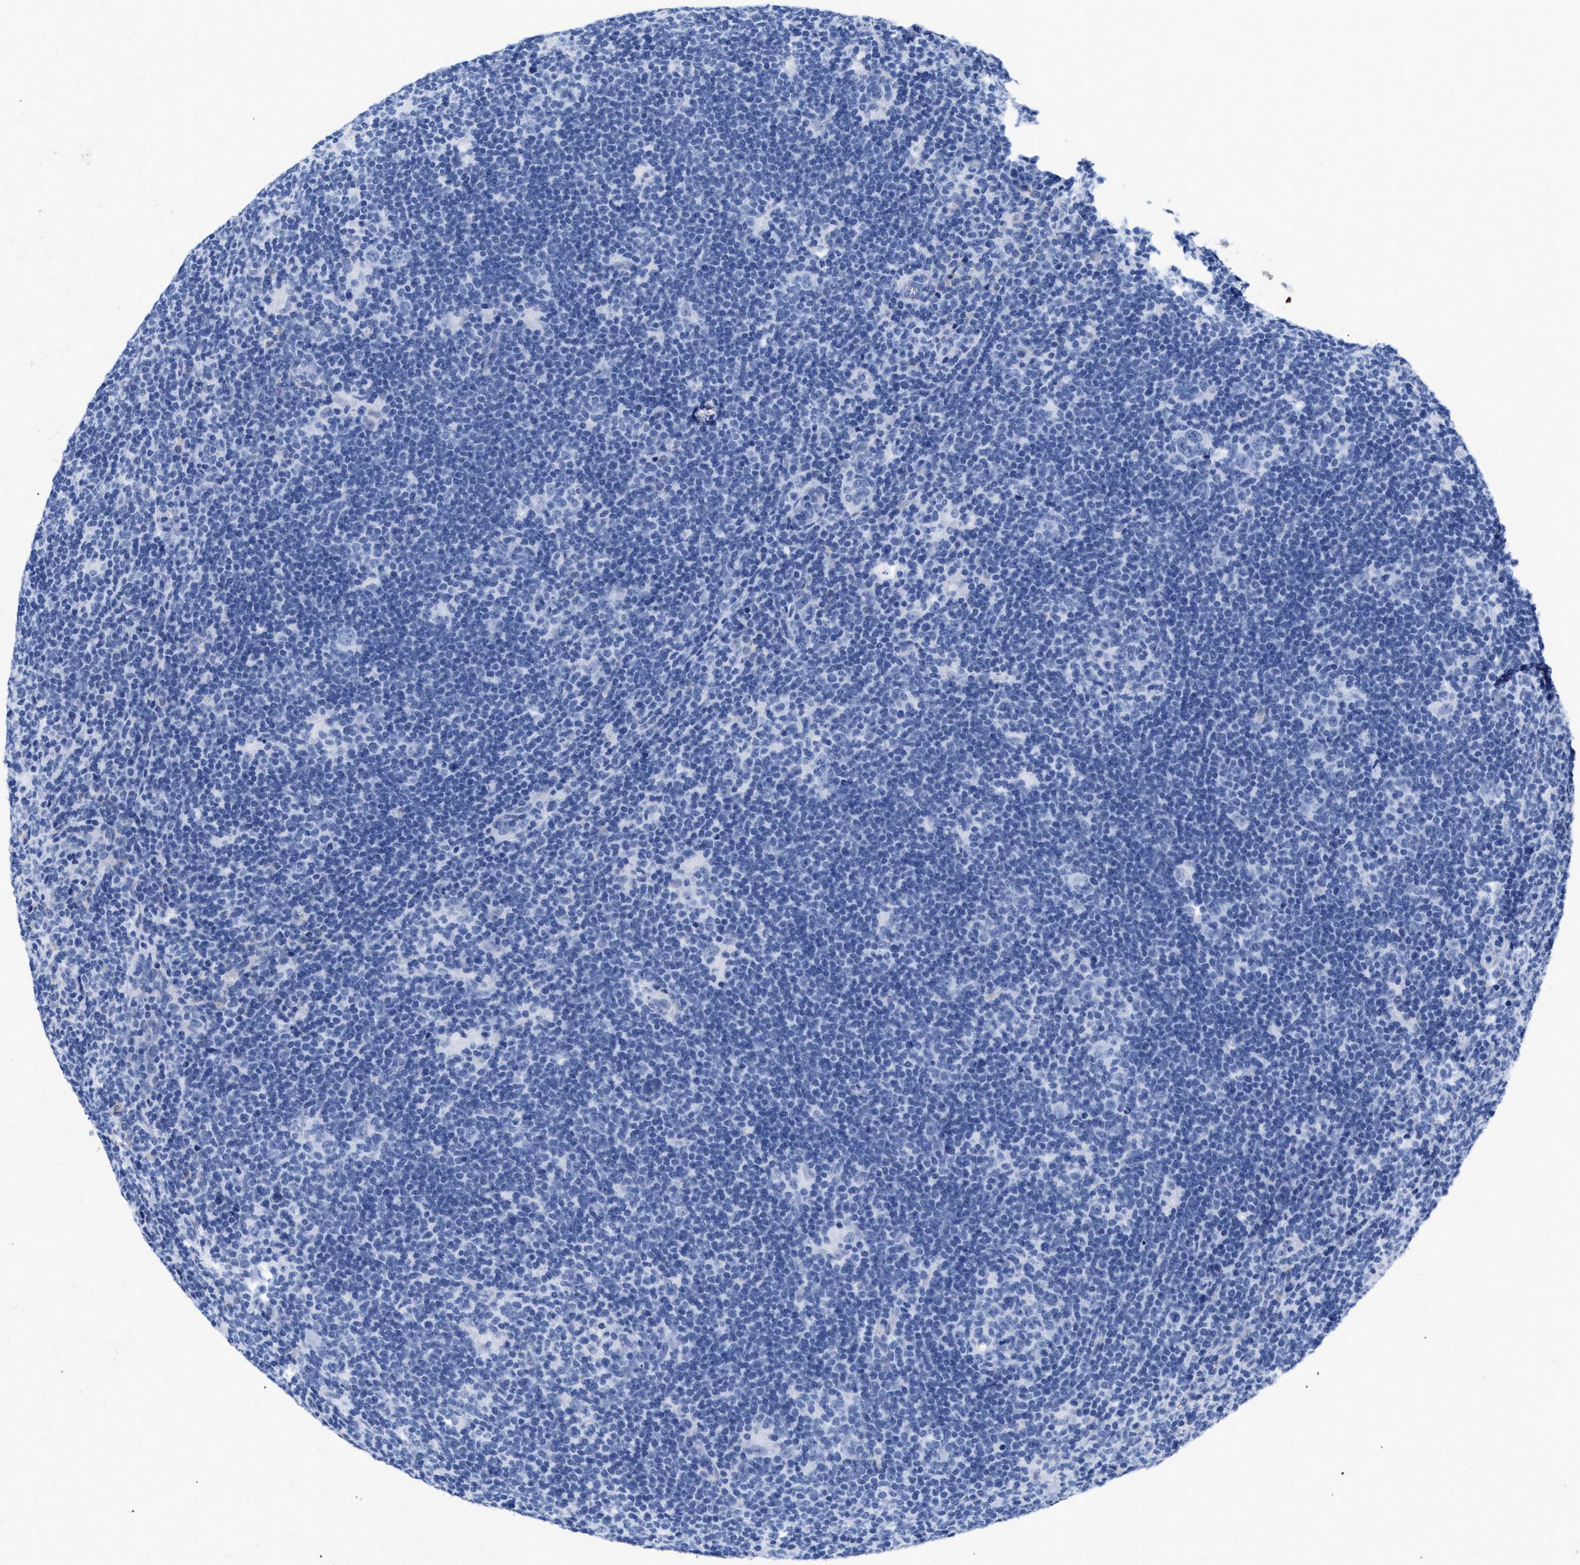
{"staining": {"intensity": "negative", "quantity": "none", "location": "none"}, "tissue": "lymphoma", "cell_type": "Tumor cells", "image_type": "cancer", "snomed": [{"axis": "morphology", "description": "Hodgkin's disease, NOS"}, {"axis": "topography", "description": "Lymph node"}], "caption": "Immunohistochemistry (IHC) of lymphoma shows no positivity in tumor cells.", "gene": "DUSP26", "patient": {"sex": "female", "age": 57}}